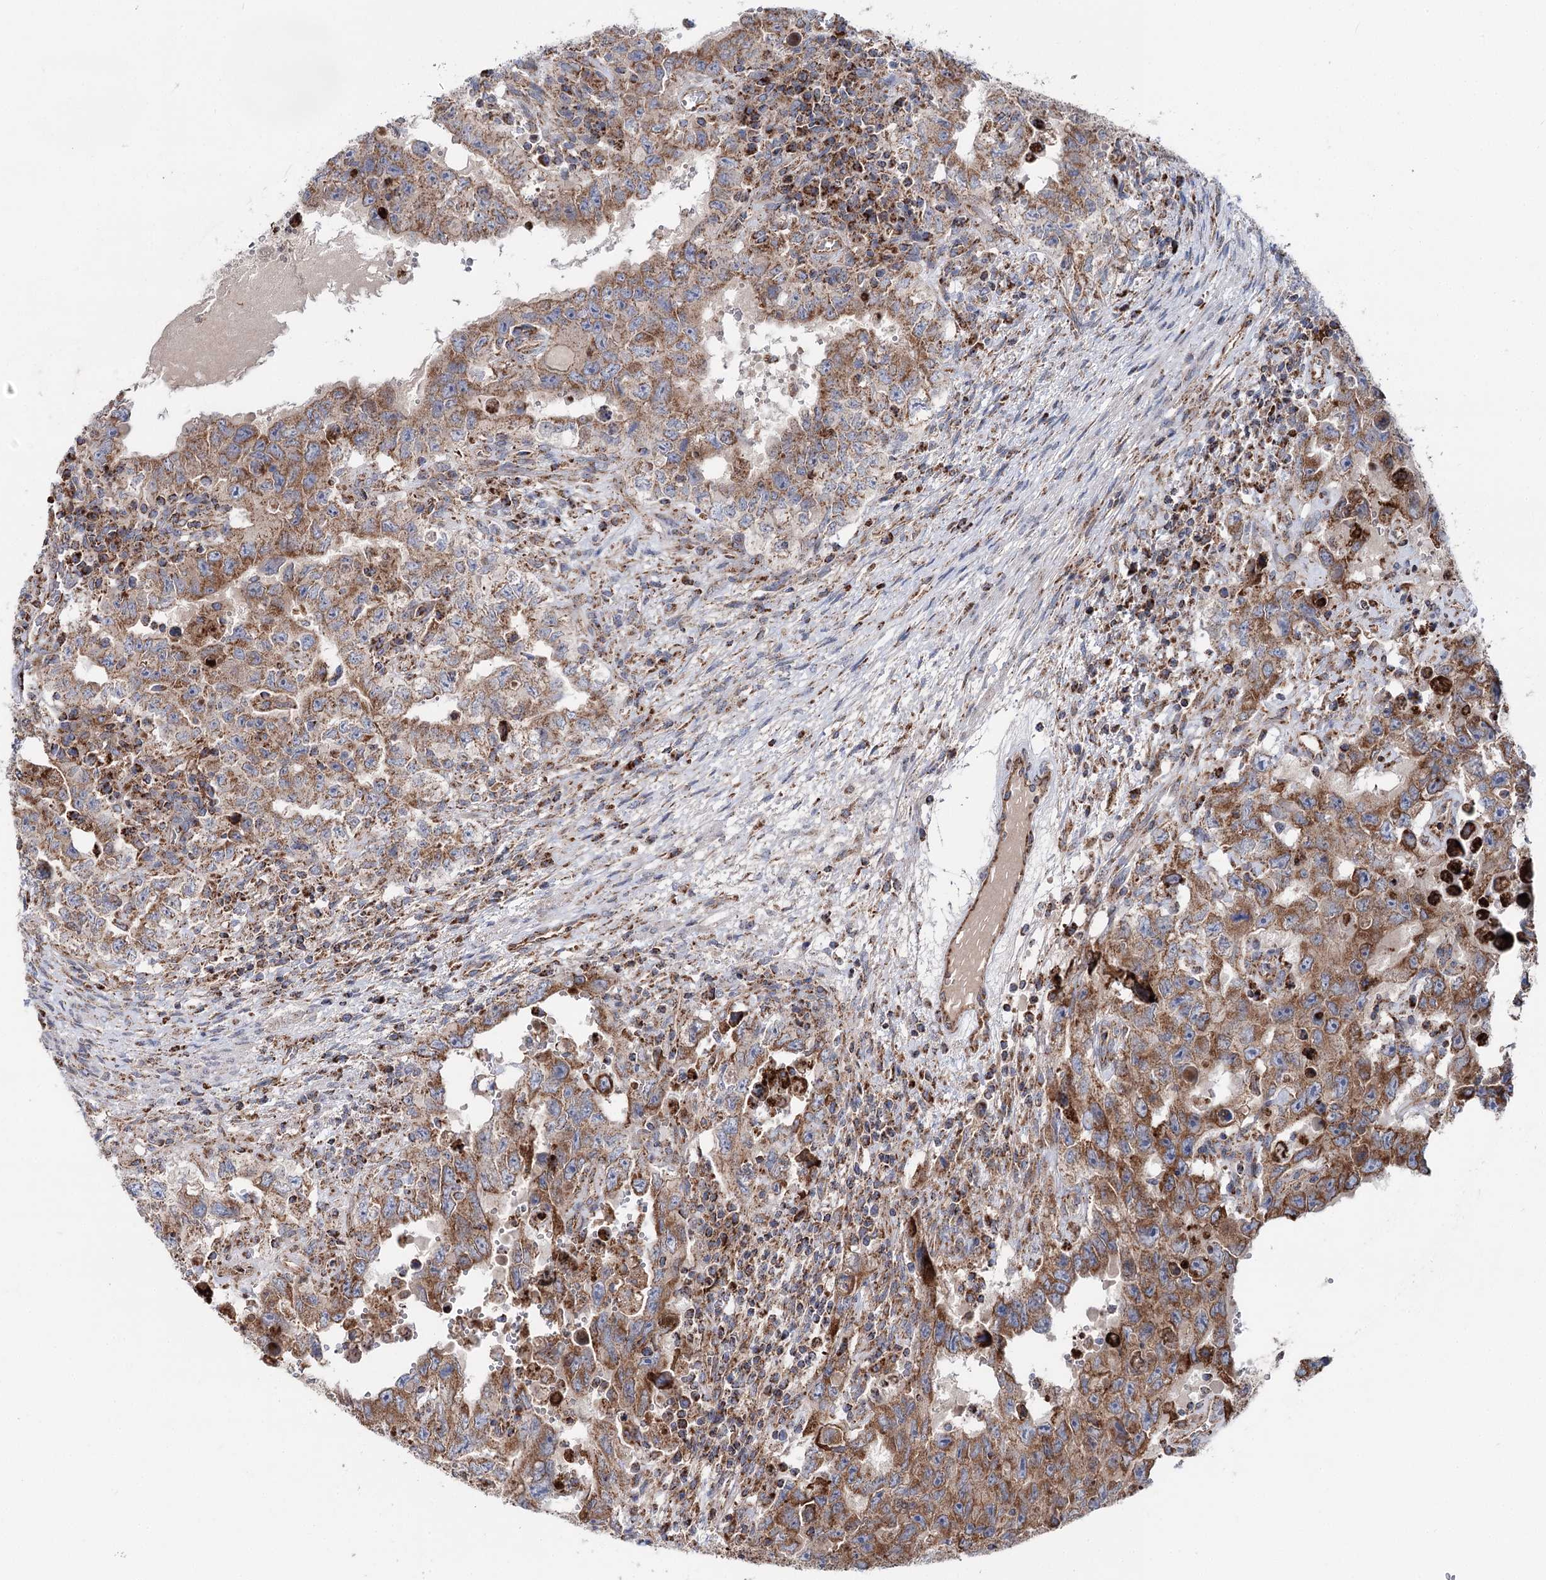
{"staining": {"intensity": "moderate", "quantity": ">75%", "location": "cytoplasmic/membranous"}, "tissue": "testis cancer", "cell_type": "Tumor cells", "image_type": "cancer", "snomed": [{"axis": "morphology", "description": "Carcinoma, Embryonal, NOS"}, {"axis": "topography", "description": "Testis"}], "caption": "This photomicrograph exhibits immunohistochemistry staining of testis cancer (embryonal carcinoma), with medium moderate cytoplasmic/membranous staining in about >75% of tumor cells.", "gene": "MSANTD2", "patient": {"sex": "male", "age": 26}}